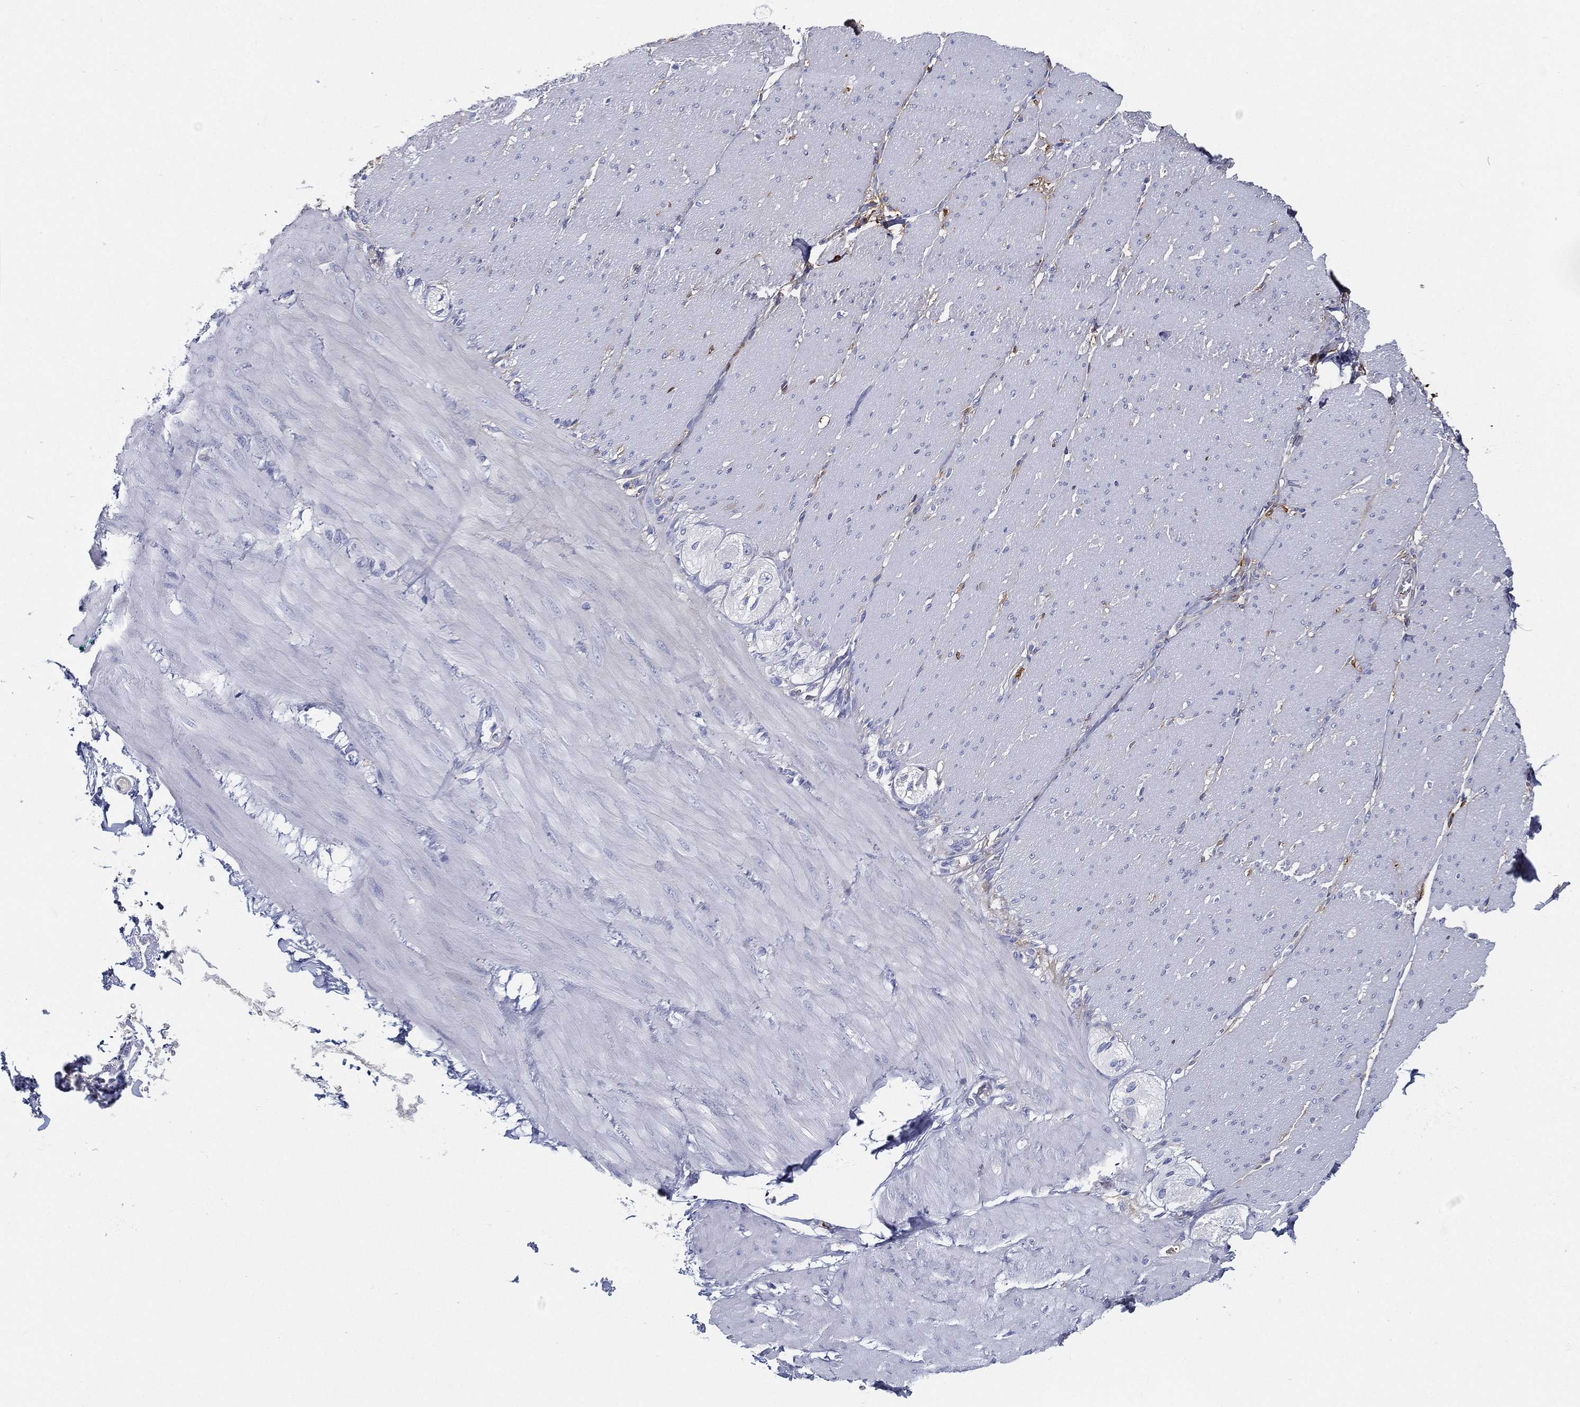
{"staining": {"intensity": "negative", "quantity": "none", "location": "none"}, "tissue": "adipose tissue", "cell_type": "Adipocytes", "image_type": "normal", "snomed": [{"axis": "morphology", "description": "Normal tissue, NOS"}, {"axis": "topography", "description": "Smooth muscle"}, {"axis": "topography", "description": "Duodenum"}, {"axis": "topography", "description": "Peripheral nerve tissue"}], "caption": "The micrograph demonstrates no significant positivity in adipocytes of adipose tissue. (Brightfield microscopy of DAB (3,3'-diaminobenzidine) IHC at high magnification).", "gene": "IFNB1", "patient": {"sex": "female", "age": 61}}